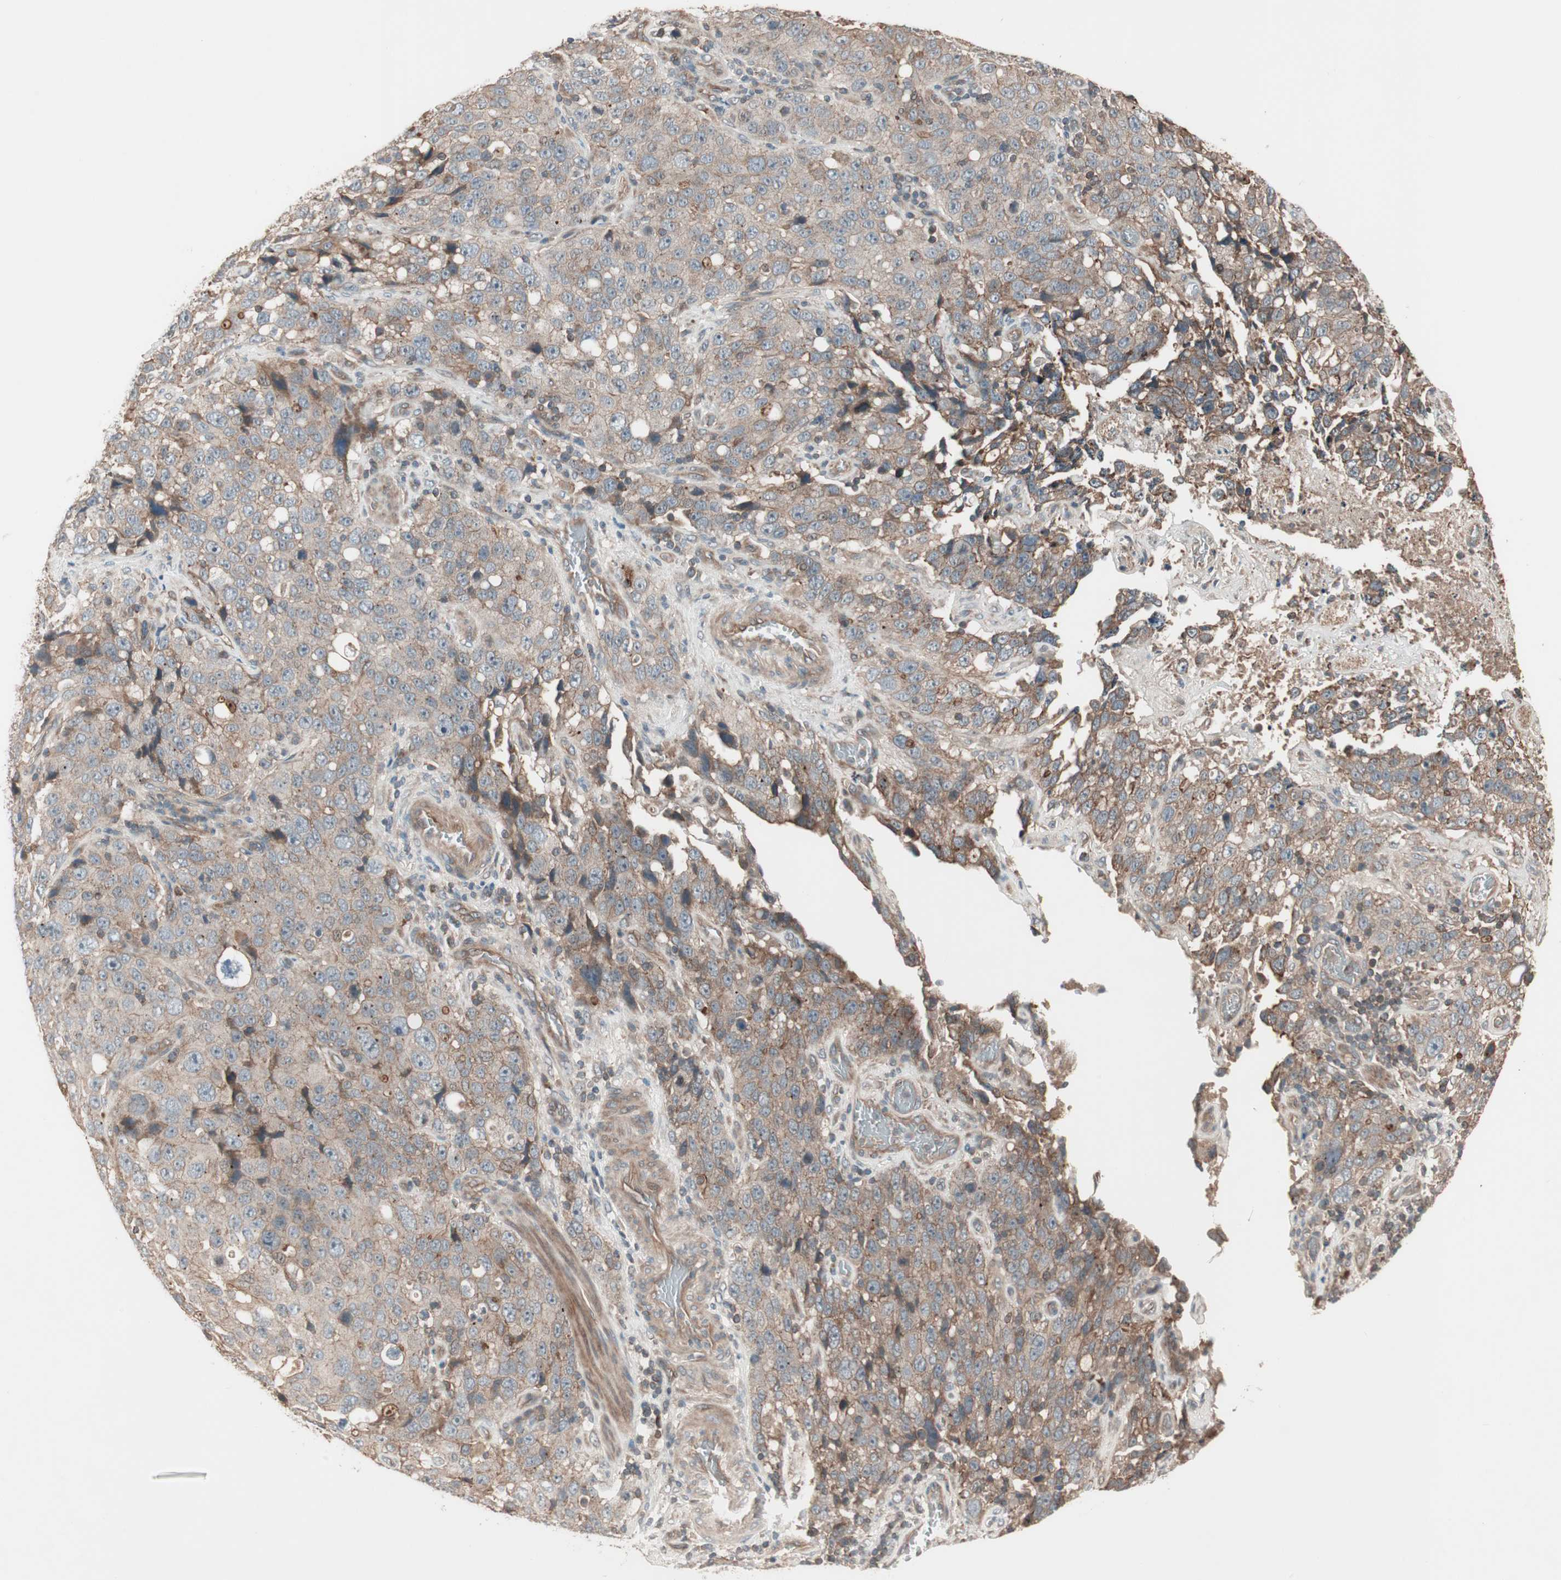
{"staining": {"intensity": "moderate", "quantity": "25%-75%", "location": "cytoplasmic/membranous"}, "tissue": "stomach cancer", "cell_type": "Tumor cells", "image_type": "cancer", "snomed": [{"axis": "morphology", "description": "Normal tissue, NOS"}, {"axis": "morphology", "description": "Adenocarcinoma, NOS"}, {"axis": "topography", "description": "Stomach"}], "caption": "Immunohistochemistry (IHC) image of human stomach cancer stained for a protein (brown), which reveals medium levels of moderate cytoplasmic/membranous positivity in about 25%-75% of tumor cells.", "gene": "TFPI", "patient": {"sex": "male", "age": 48}}